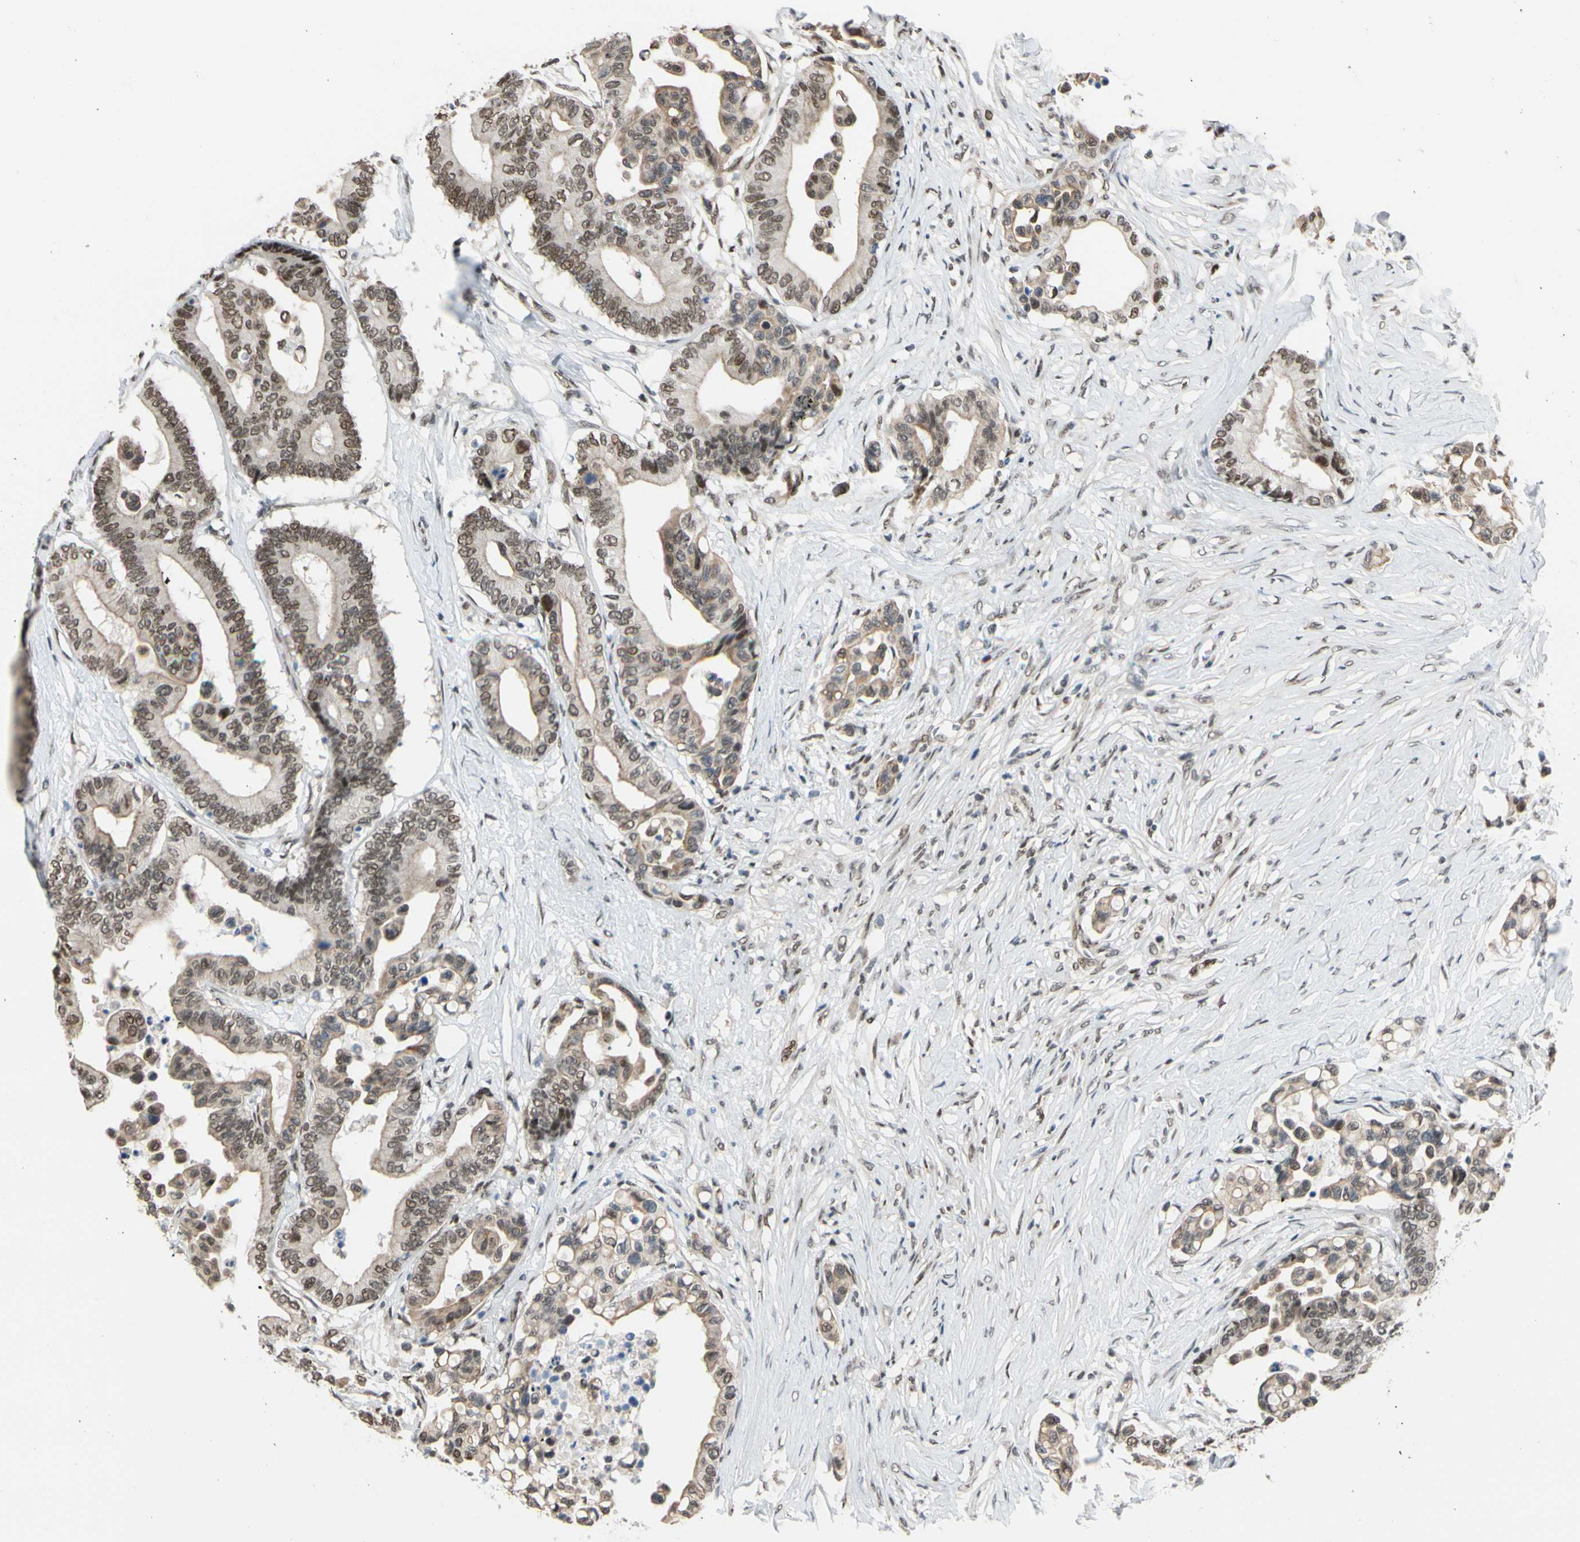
{"staining": {"intensity": "weak", "quantity": ">75%", "location": "nuclear"}, "tissue": "colorectal cancer", "cell_type": "Tumor cells", "image_type": "cancer", "snomed": [{"axis": "morphology", "description": "Normal tissue, NOS"}, {"axis": "morphology", "description": "Adenocarcinoma, NOS"}, {"axis": "topography", "description": "Colon"}], "caption": "Immunohistochemical staining of human colorectal cancer reveals low levels of weak nuclear expression in about >75% of tumor cells.", "gene": "SUFU", "patient": {"sex": "male", "age": 82}}